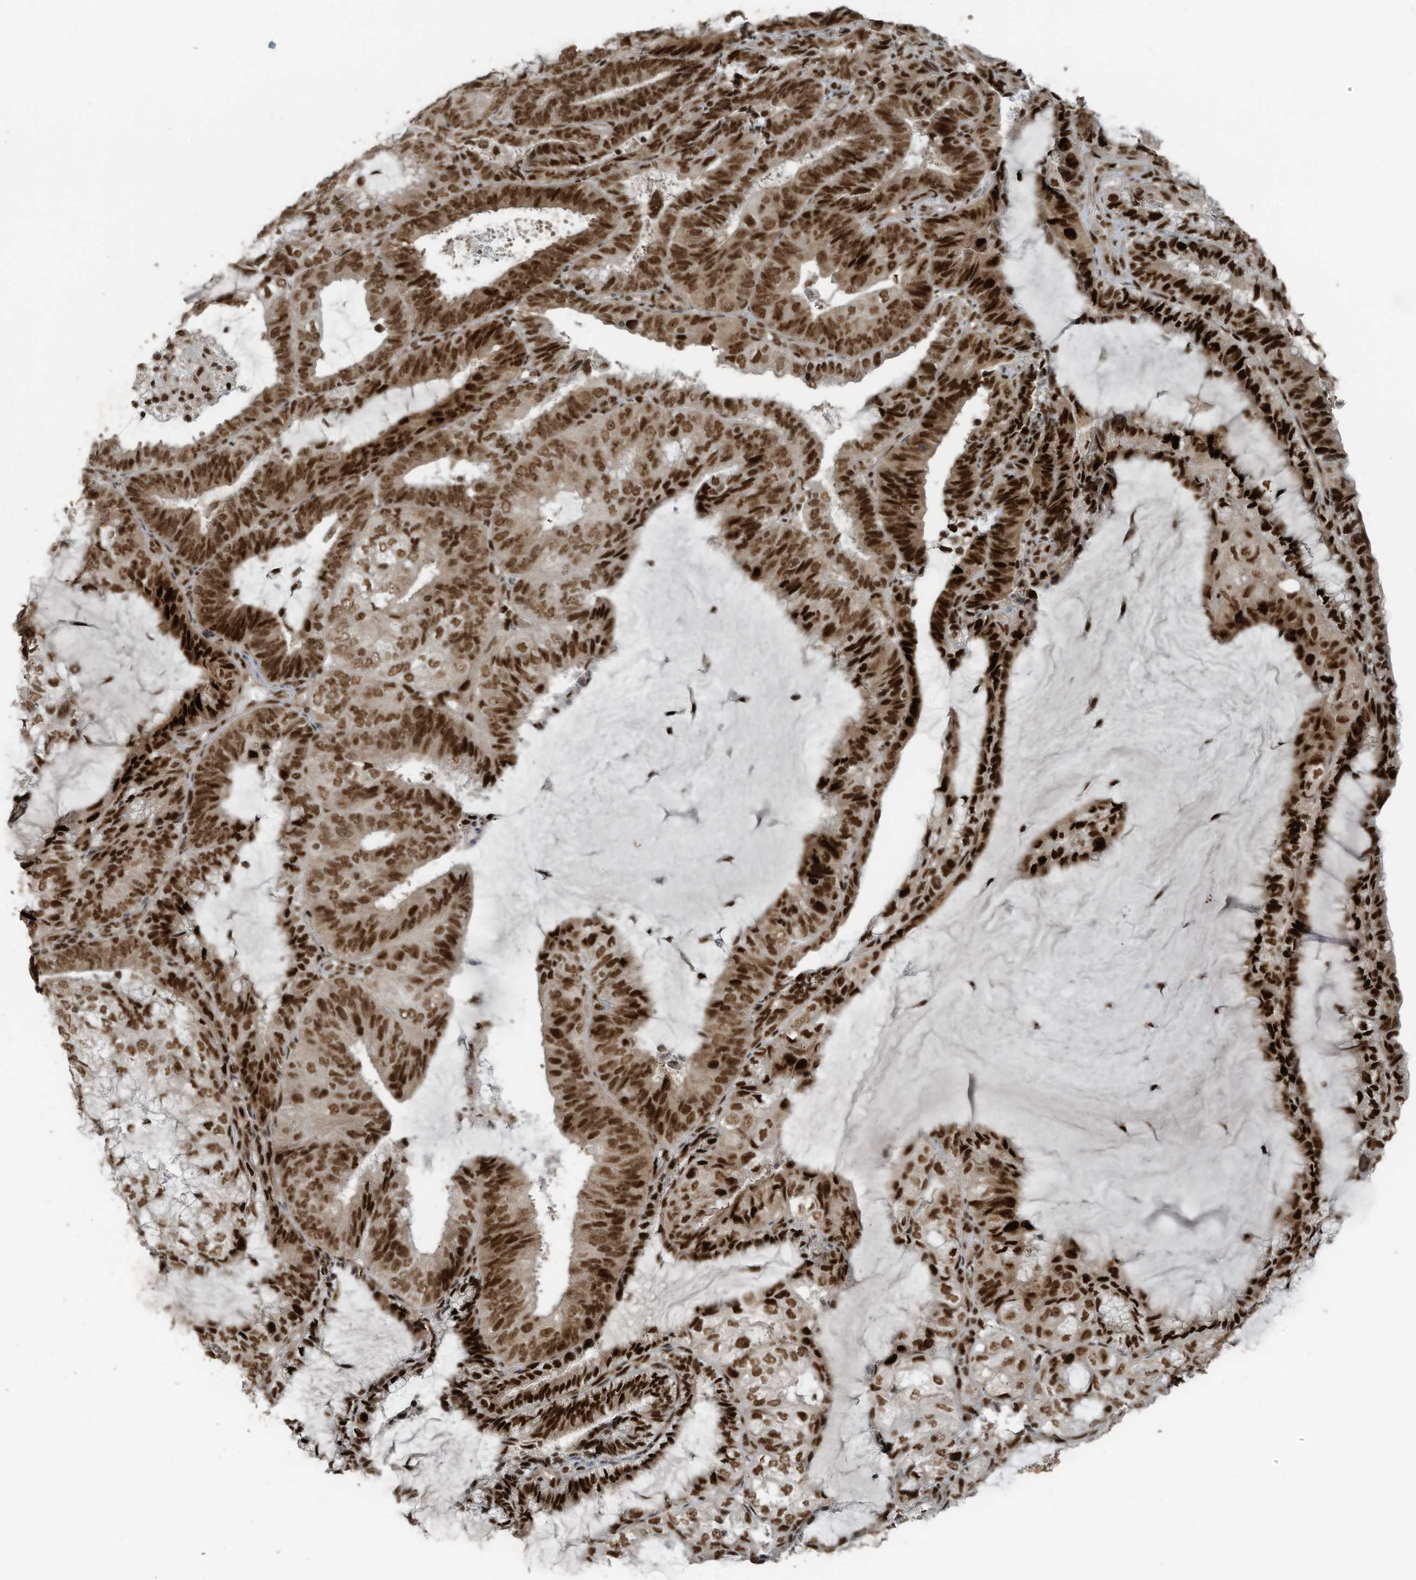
{"staining": {"intensity": "strong", "quantity": ">75%", "location": "nuclear"}, "tissue": "endometrial cancer", "cell_type": "Tumor cells", "image_type": "cancer", "snomed": [{"axis": "morphology", "description": "Adenocarcinoma, NOS"}, {"axis": "topography", "description": "Endometrium"}], "caption": "Protein expression analysis of human endometrial cancer reveals strong nuclear expression in about >75% of tumor cells.", "gene": "PCNP", "patient": {"sex": "female", "age": 81}}